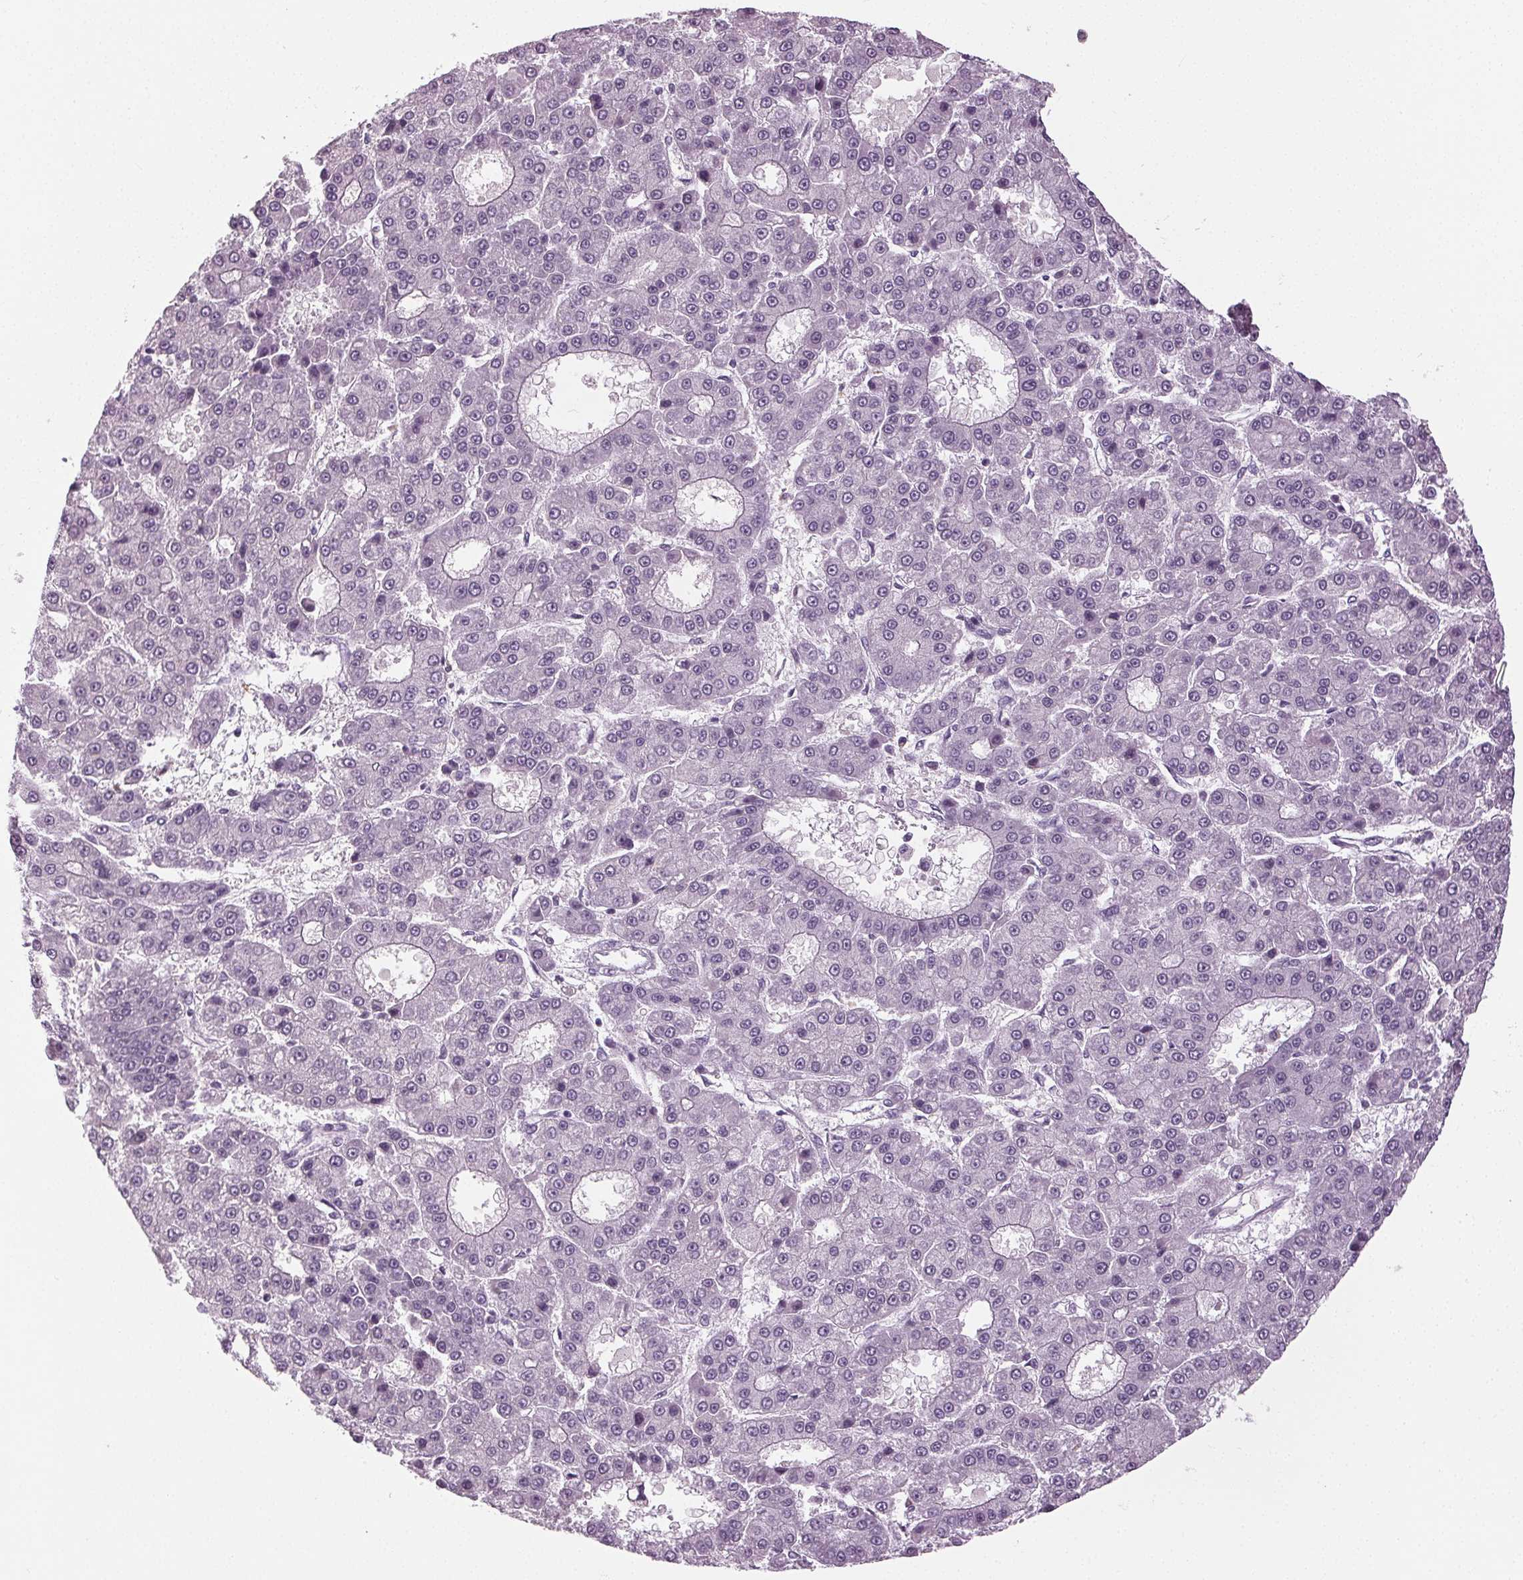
{"staining": {"intensity": "negative", "quantity": "none", "location": "none"}, "tissue": "liver cancer", "cell_type": "Tumor cells", "image_type": "cancer", "snomed": [{"axis": "morphology", "description": "Carcinoma, Hepatocellular, NOS"}, {"axis": "topography", "description": "Liver"}], "caption": "Immunohistochemistry (IHC) micrograph of neoplastic tissue: human liver cancer (hepatocellular carcinoma) stained with DAB (3,3'-diaminobenzidine) demonstrates no significant protein staining in tumor cells. (Brightfield microscopy of DAB immunohistochemistry at high magnification).", "gene": "DNAH12", "patient": {"sex": "male", "age": 70}}